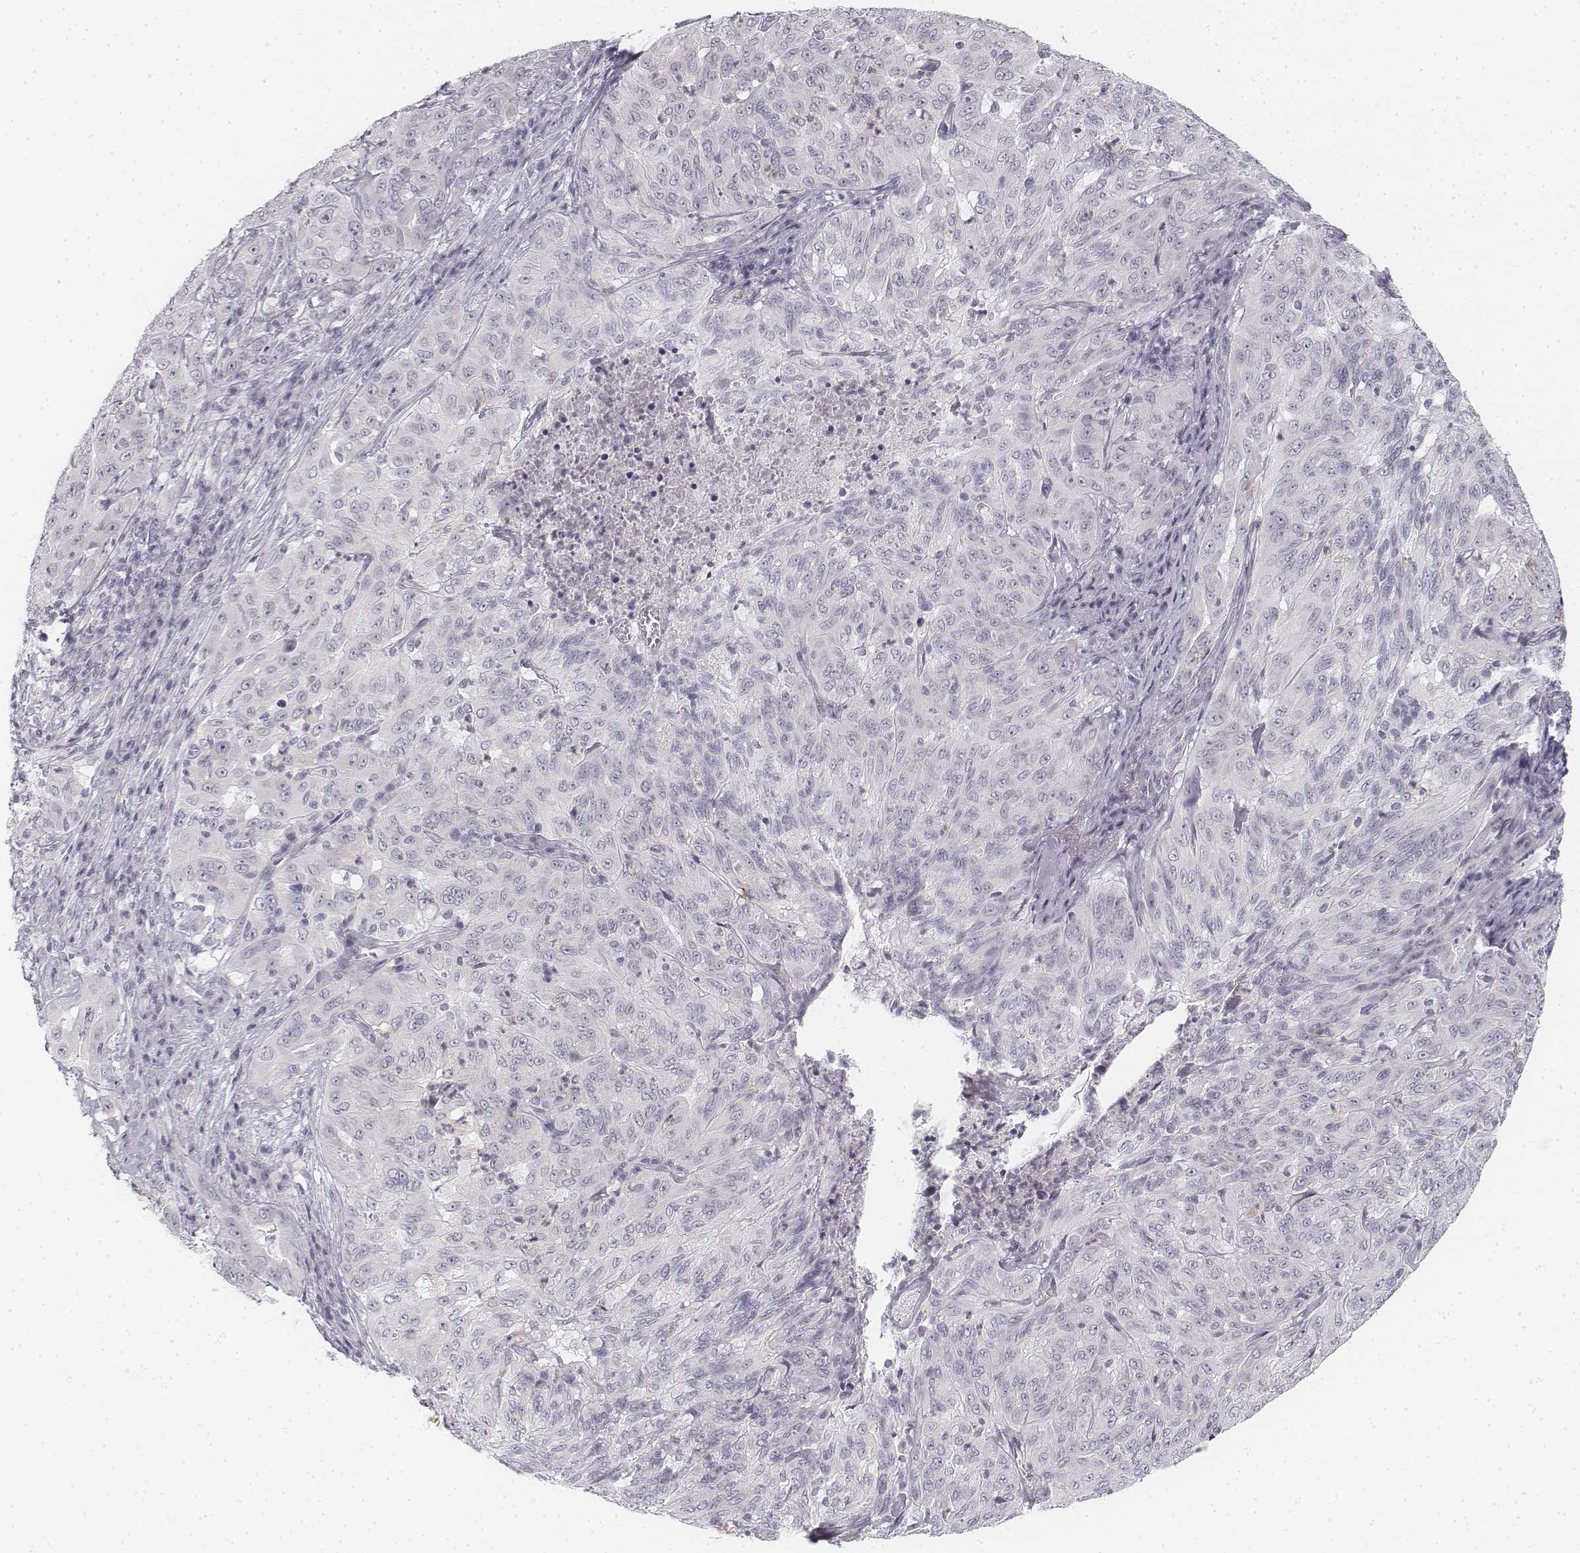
{"staining": {"intensity": "negative", "quantity": "none", "location": "none"}, "tissue": "pancreatic cancer", "cell_type": "Tumor cells", "image_type": "cancer", "snomed": [{"axis": "morphology", "description": "Adenocarcinoma, NOS"}, {"axis": "topography", "description": "Pancreas"}], "caption": "DAB immunohistochemical staining of pancreatic adenocarcinoma exhibits no significant staining in tumor cells.", "gene": "KRTAP2-1", "patient": {"sex": "male", "age": 63}}